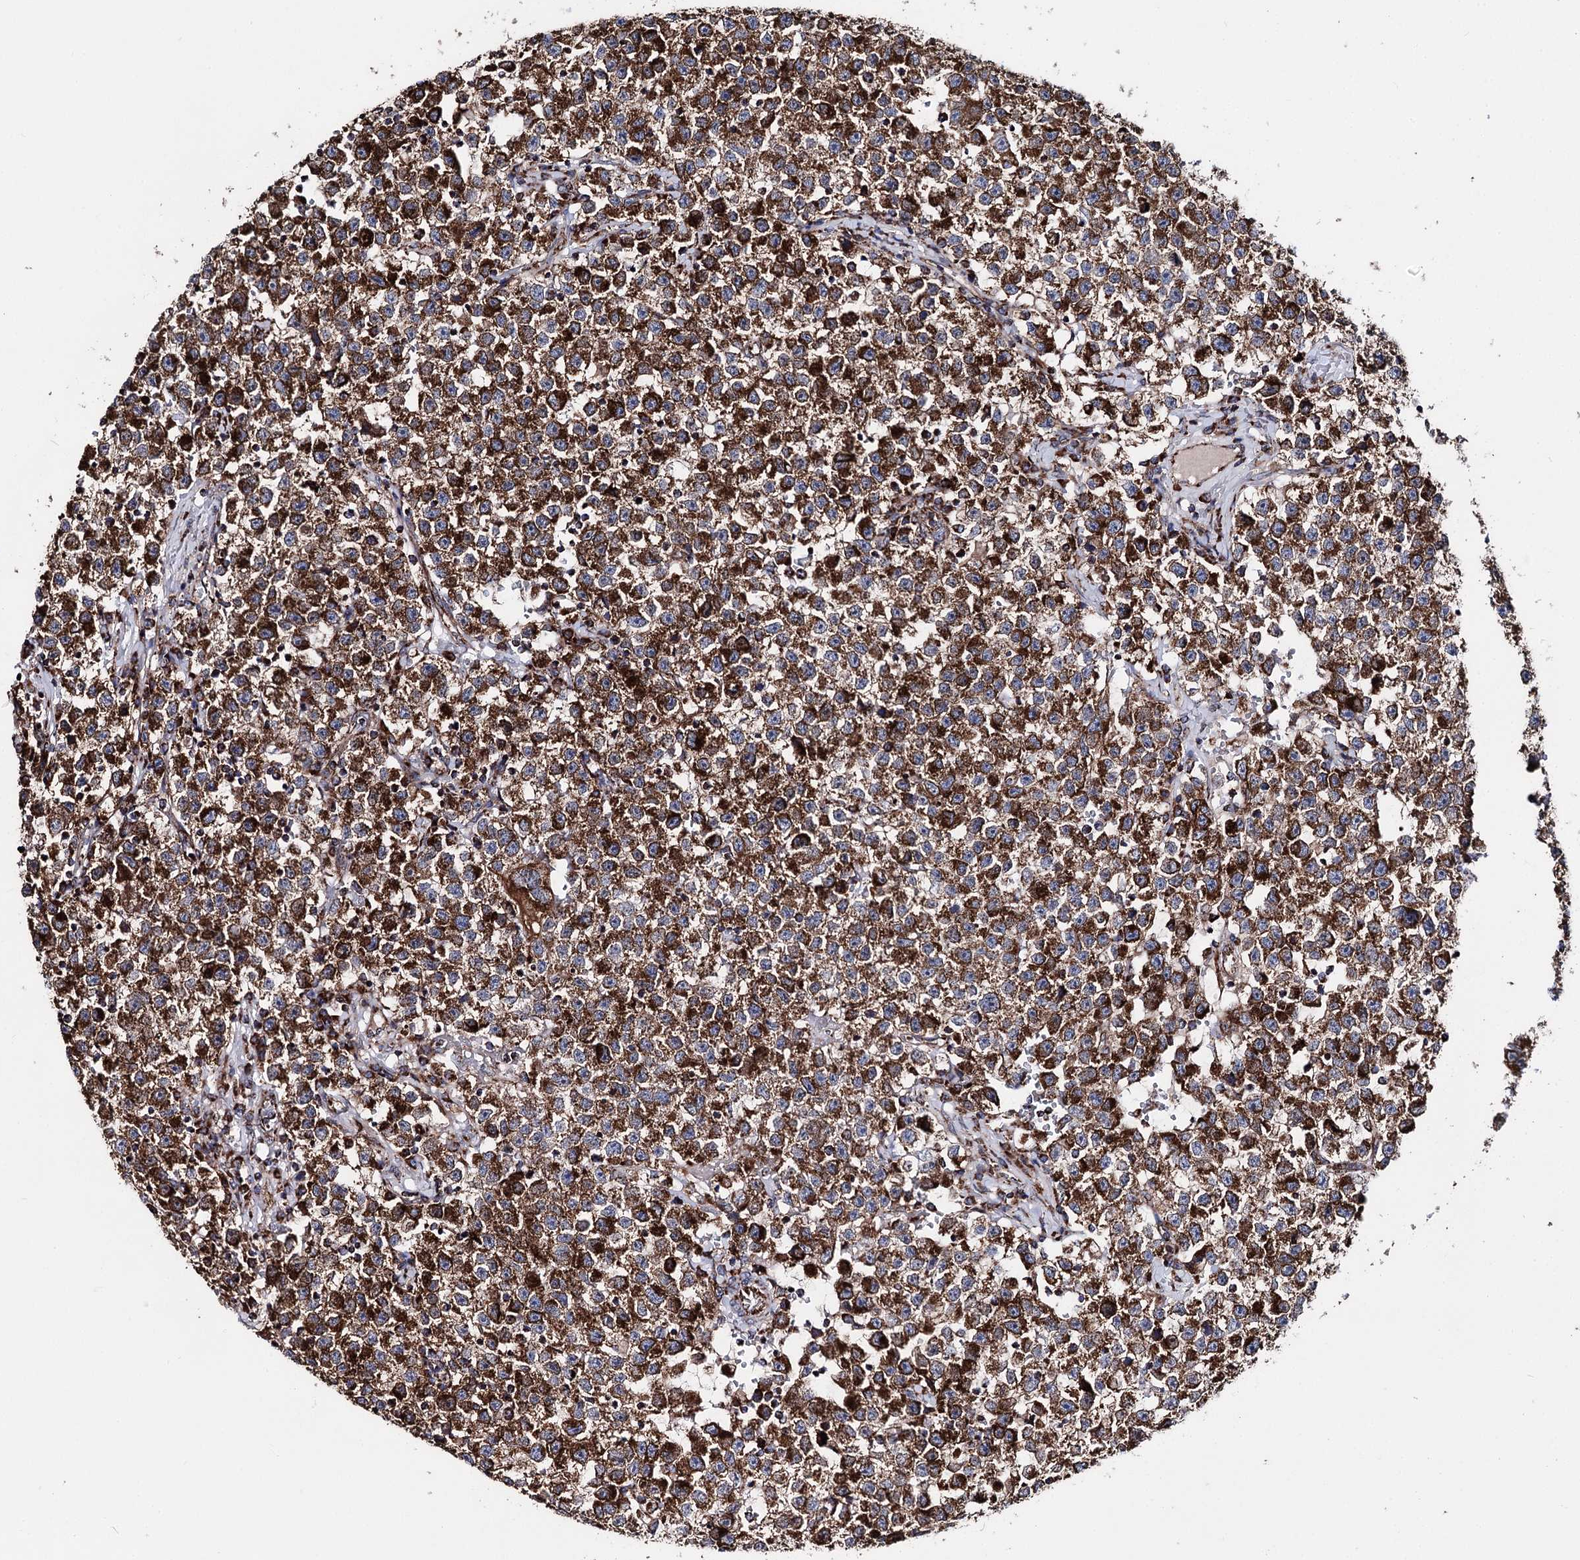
{"staining": {"intensity": "strong", "quantity": ">75%", "location": "cytoplasmic/membranous"}, "tissue": "testis cancer", "cell_type": "Tumor cells", "image_type": "cancer", "snomed": [{"axis": "morphology", "description": "Seminoma, NOS"}, {"axis": "topography", "description": "Testis"}], "caption": "The photomicrograph reveals a brown stain indicating the presence of a protein in the cytoplasmic/membranous of tumor cells in seminoma (testis). (brown staining indicates protein expression, while blue staining denotes nuclei).", "gene": "MSANTD2", "patient": {"sex": "male", "age": 22}}